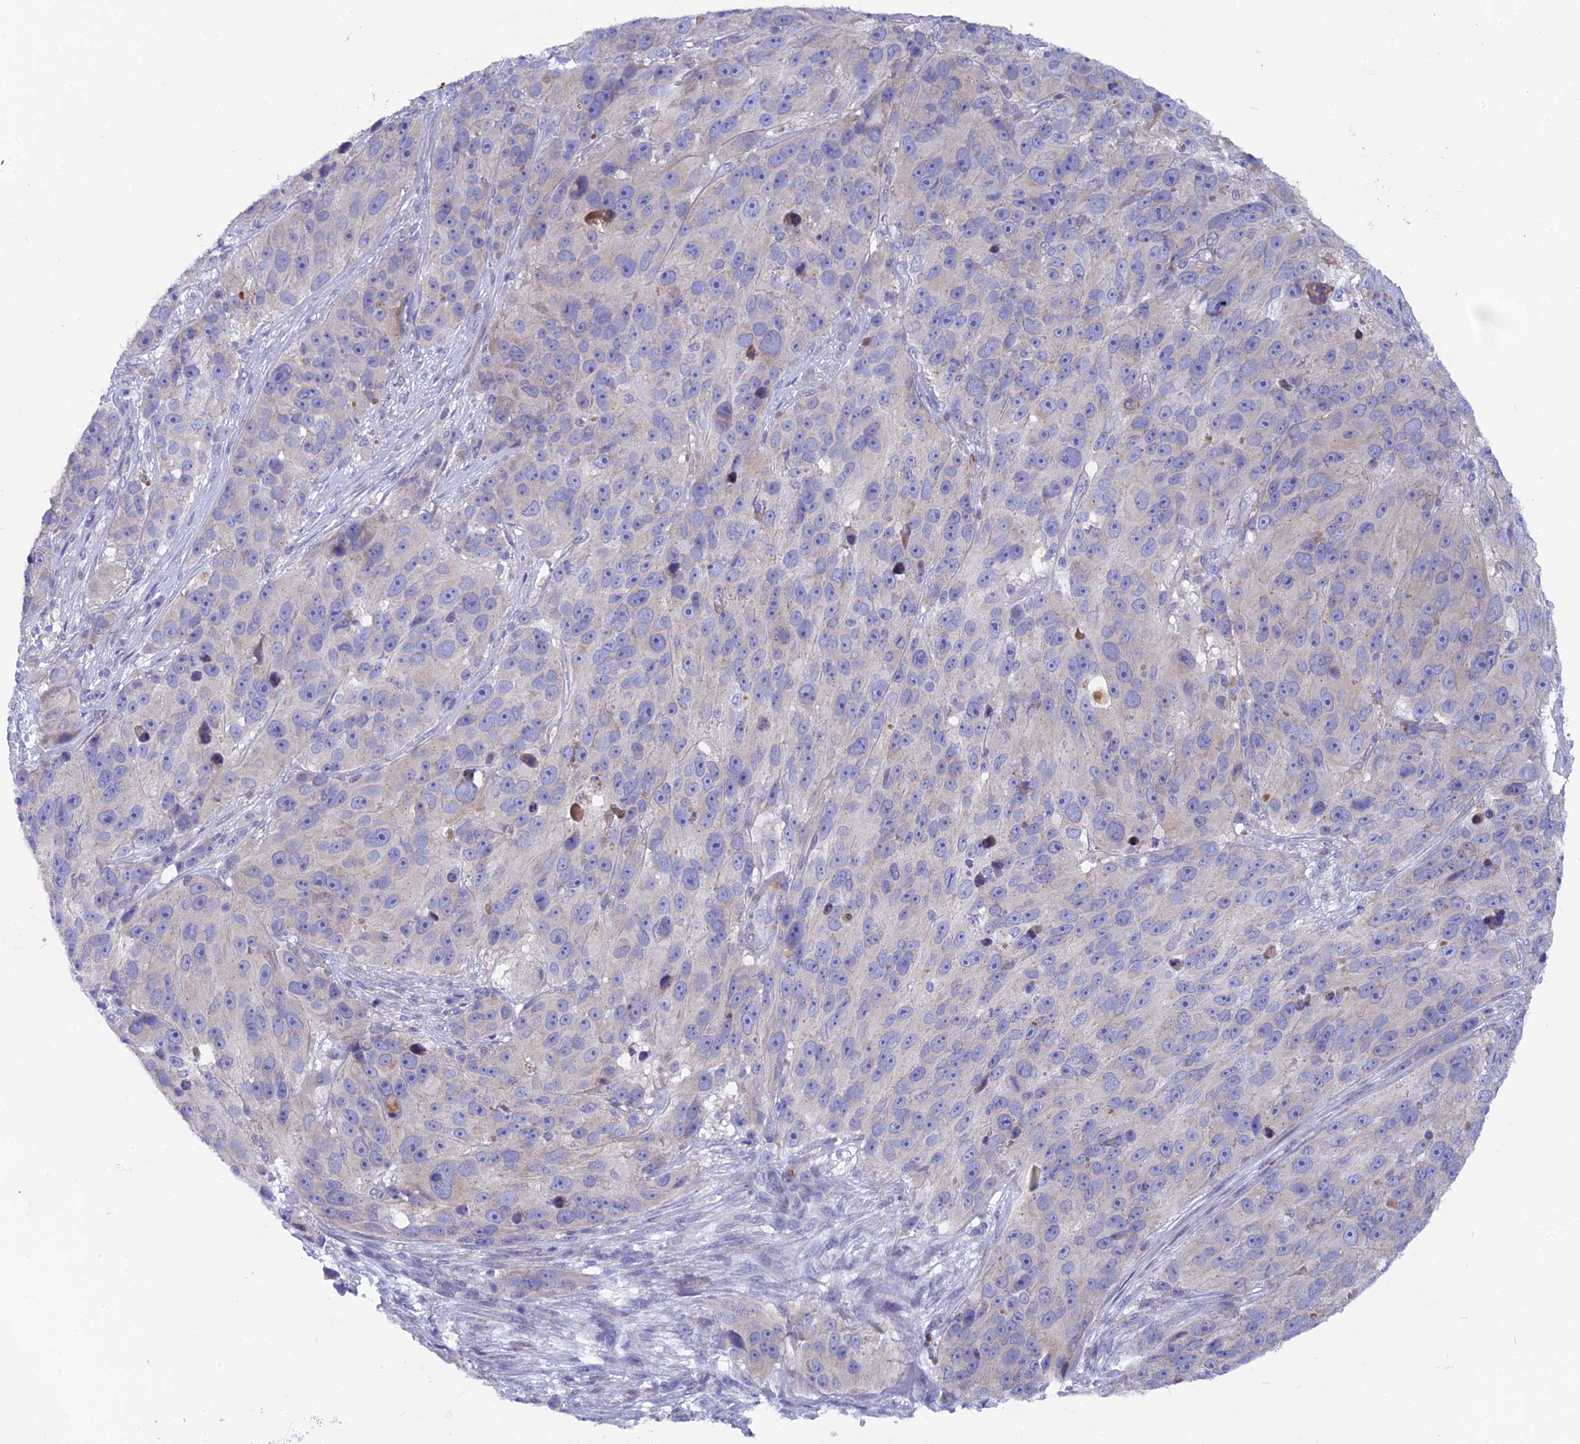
{"staining": {"intensity": "negative", "quantity": "none", "location": "none"}, "tissue": "melanoma", "cell_type": "Tumor cells", "image_type": "cancer", "snomed": [{"axis": "morphology", "description": "Malignant melanoma, NOS"}, {"axis": "topography", "description": "Skin"}], "caption": "DAB (3,3'-diaminobenzidine) immunohistochemical staining of malignant melanoma demonstrates no significant positivity in tumor cells.", "gene": "AK4", "patient": {"sex": "male", "age": 84}}